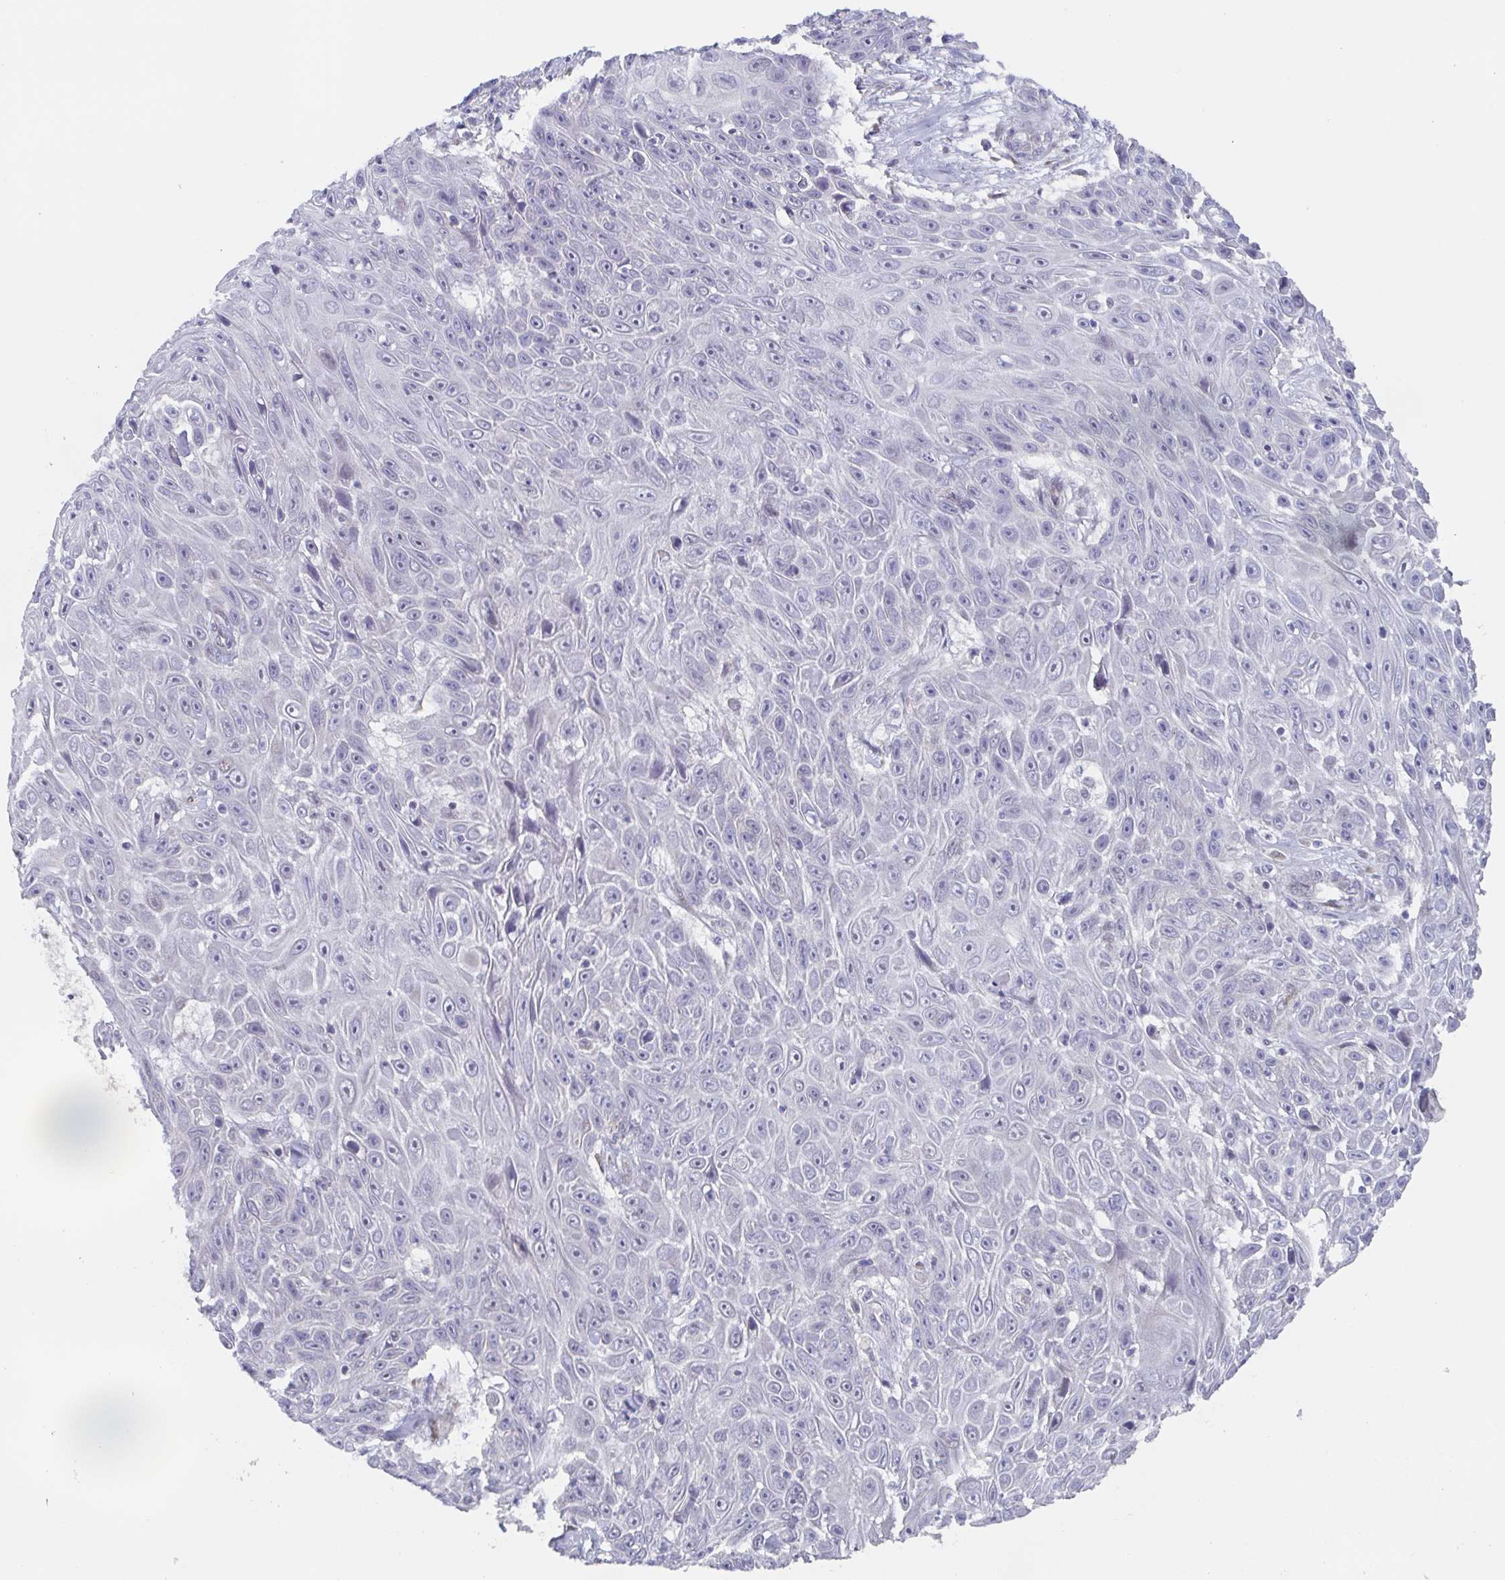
{"staining": {"intensity": "negative", "quantity": "none", "location": "none"}, "tissue": "skin cancer", "cell_type": "Tumor cells", "image_type": "cancer", "snomed": [{"axis": "morphology", "description": "Squamous cell carcinoma, NOS"}, {"axis": "topography", "description": "Skin"}], "caption": "Immunohistochemistry of human skin cancer exhibits no staining in tumor cells.", "gene": "POU2F3", "patient": {"sex": "male", "age": 82}}